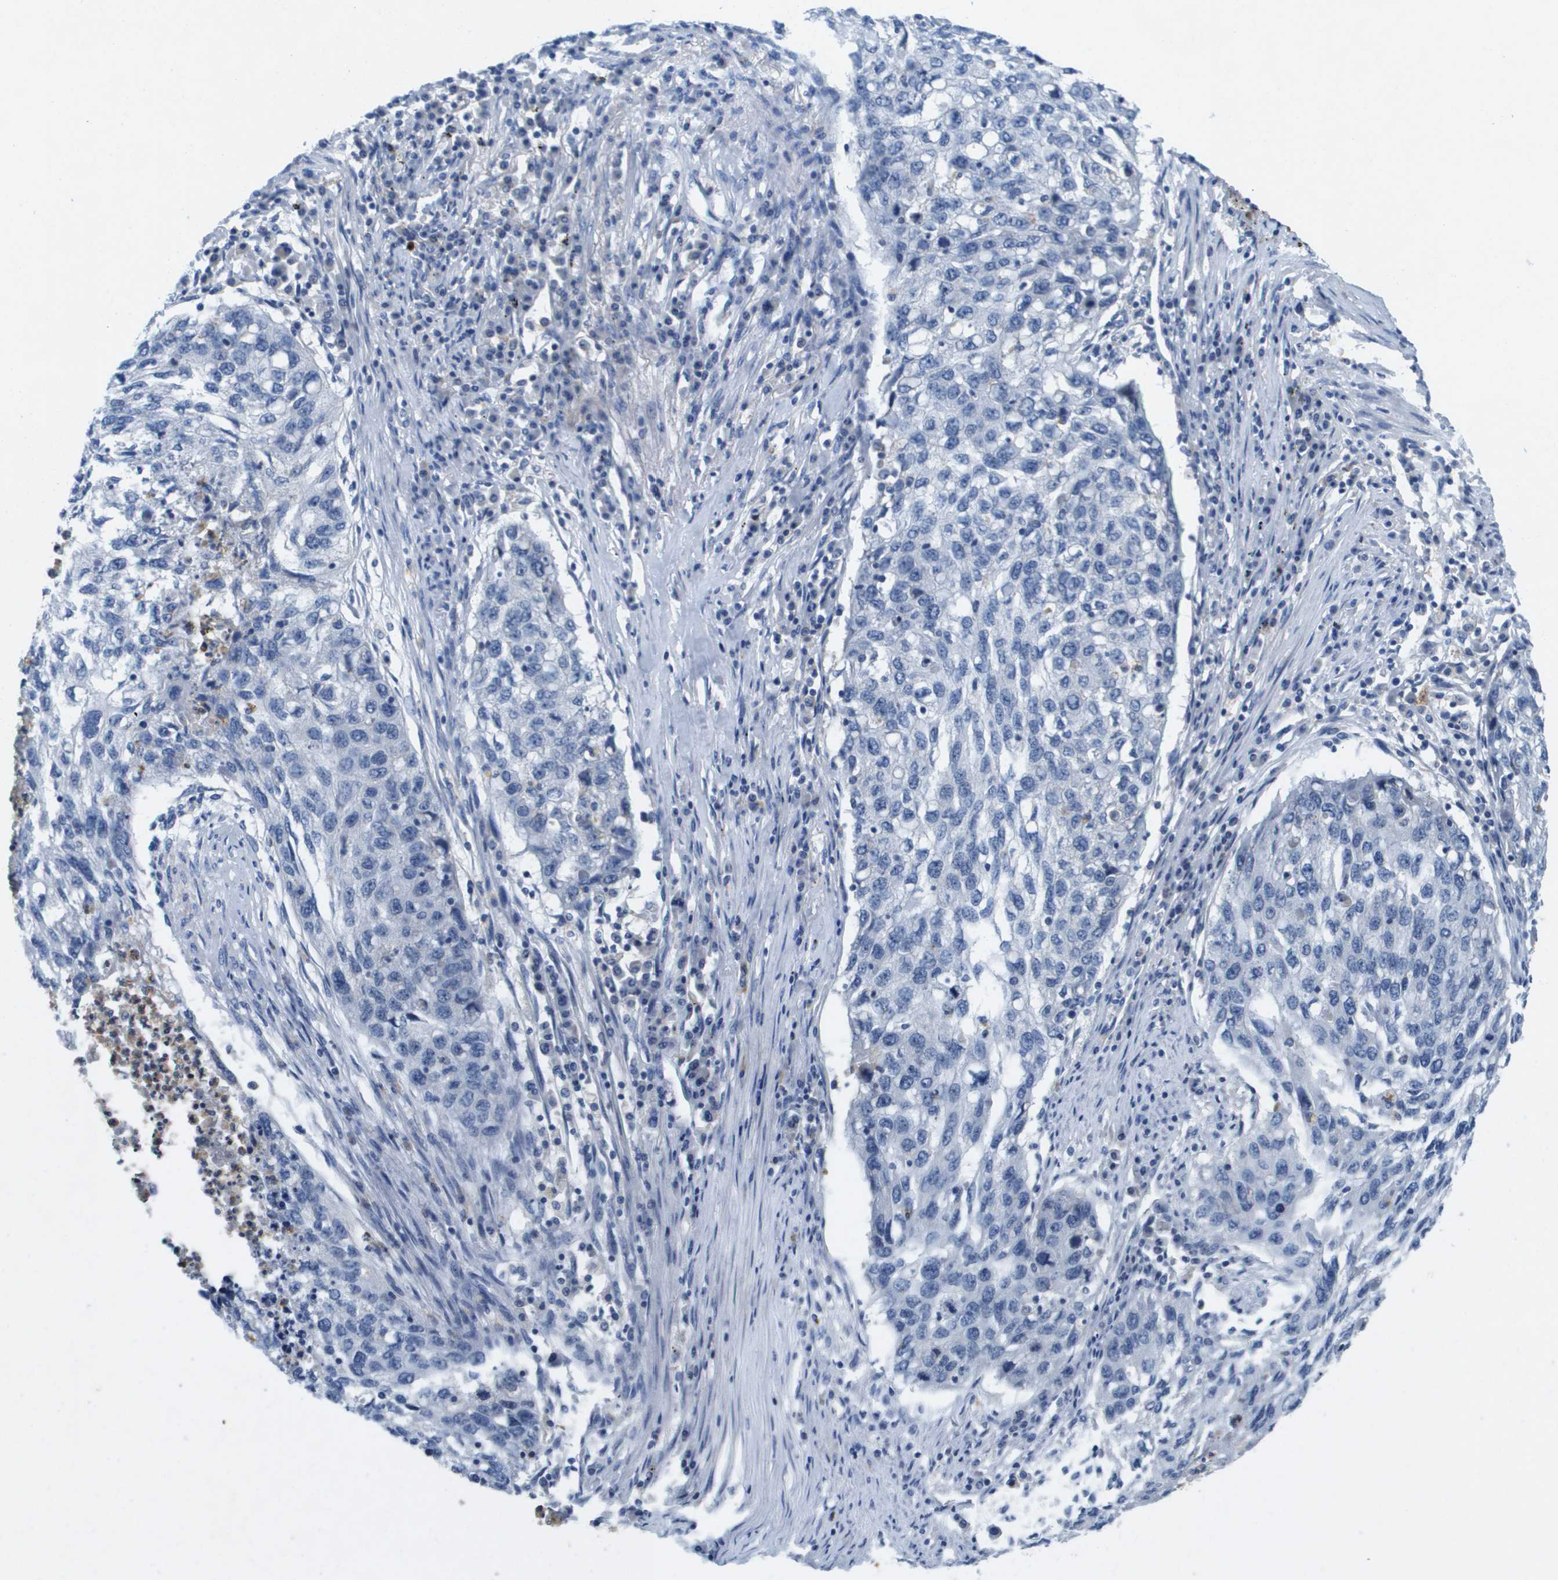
{"staining": {"intensity": "negative", "quantity": "none", "location": "none"}, "tissue": "lung cancer", "cell_type": "Tumor cells", "image_type": "cancer", "snomed": [{"axis": "morphology", "description": "Squamous cell carcinoma, NOS"}, {"axis": "topography", "description": "Lung"}], "caption": "Immunohistochemistry image of neoplastic tissue: lung cancer stained with DAB (3,3'-diaminobenzidine) demonstrates no significant protein positivity in tumor cells.", "gene": "LIPG", "patient": {"sex": "female", "age": 63}}